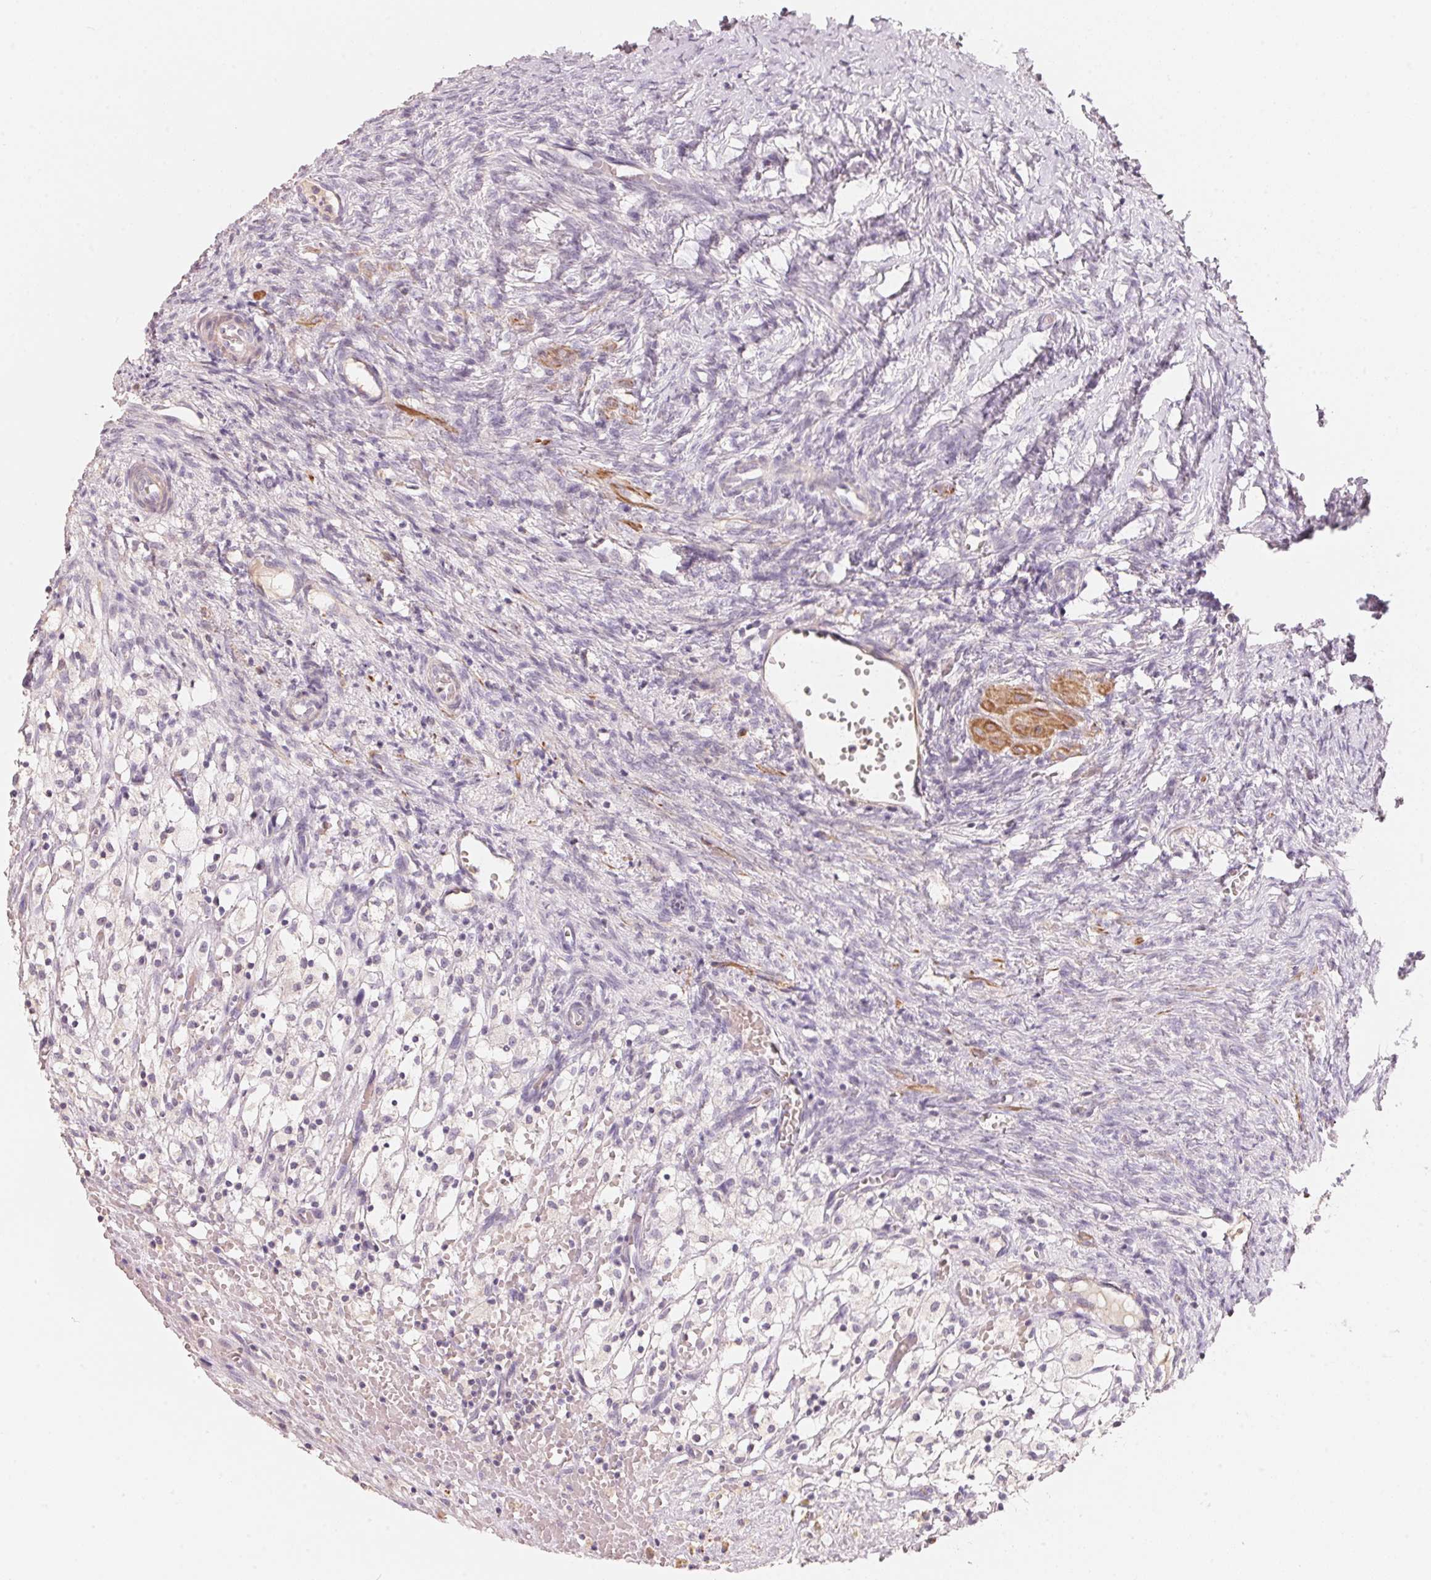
{"staining": {"intensity": "negative", "quantity": "none", "location": "none"}, "tissue": "ovary", "cell_type": "Ovarian stroma cells", "image_type": "normal", "snomed": [{"axis": "morphology", "description": "Normal tissue, NOS"}, {"axis": "topography", "description": "Ovary"}], "caption": "Immunohistochemistry (IHC) of unremarkable ovary demonstrates no expression in ovarian stroma cells. Brightfield microscopy of IHC stained with DAB (brown) and hematoxylin (blue), captured at high magnification.", "gene": "TP53AIP1", "patient": {"sex": "female", "age": 46}}